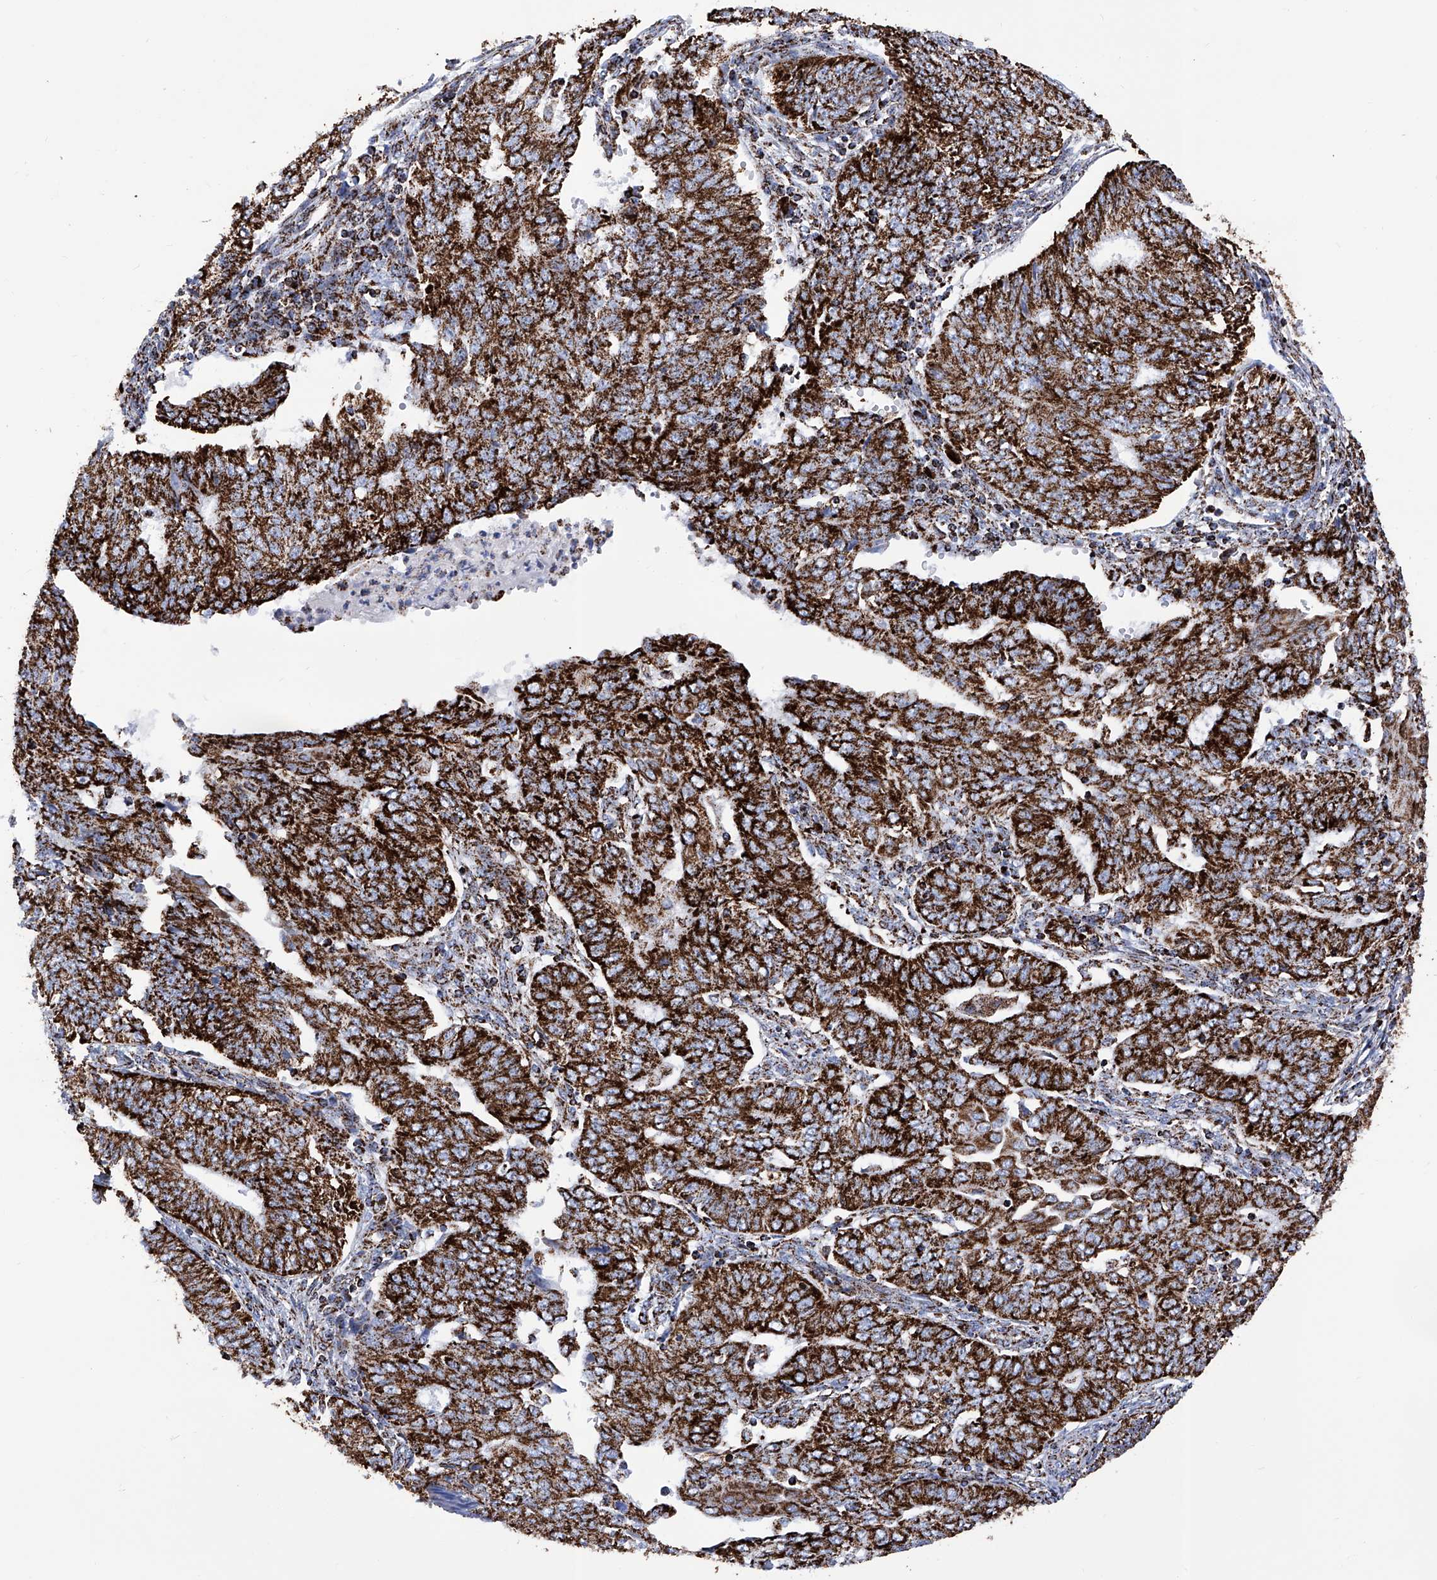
{"staining": {"intensity": "strong", "quantity": ">75%", "location": "cytoplasmic/membranous"}, "tissue": "endometrial cancer", "cell_type": "Tumor cells", "image_type": "cancer", "snomed": [{"axis": "morphology", "description": "Adenocarcinoma, NOS"}, {"axis": "topography", "description": "Endometrium"}], "caption": "An immunohistochemistry (IHC) histopathology image of neoplastic tissue is shown. Protein staining in brown shows strong cytoplasmic/membranous positivity in adenocarcinoma (endometrial) within tumor cells.", "gene": "ATP5PF", "patient": {"sex": "female", "age": 32}}